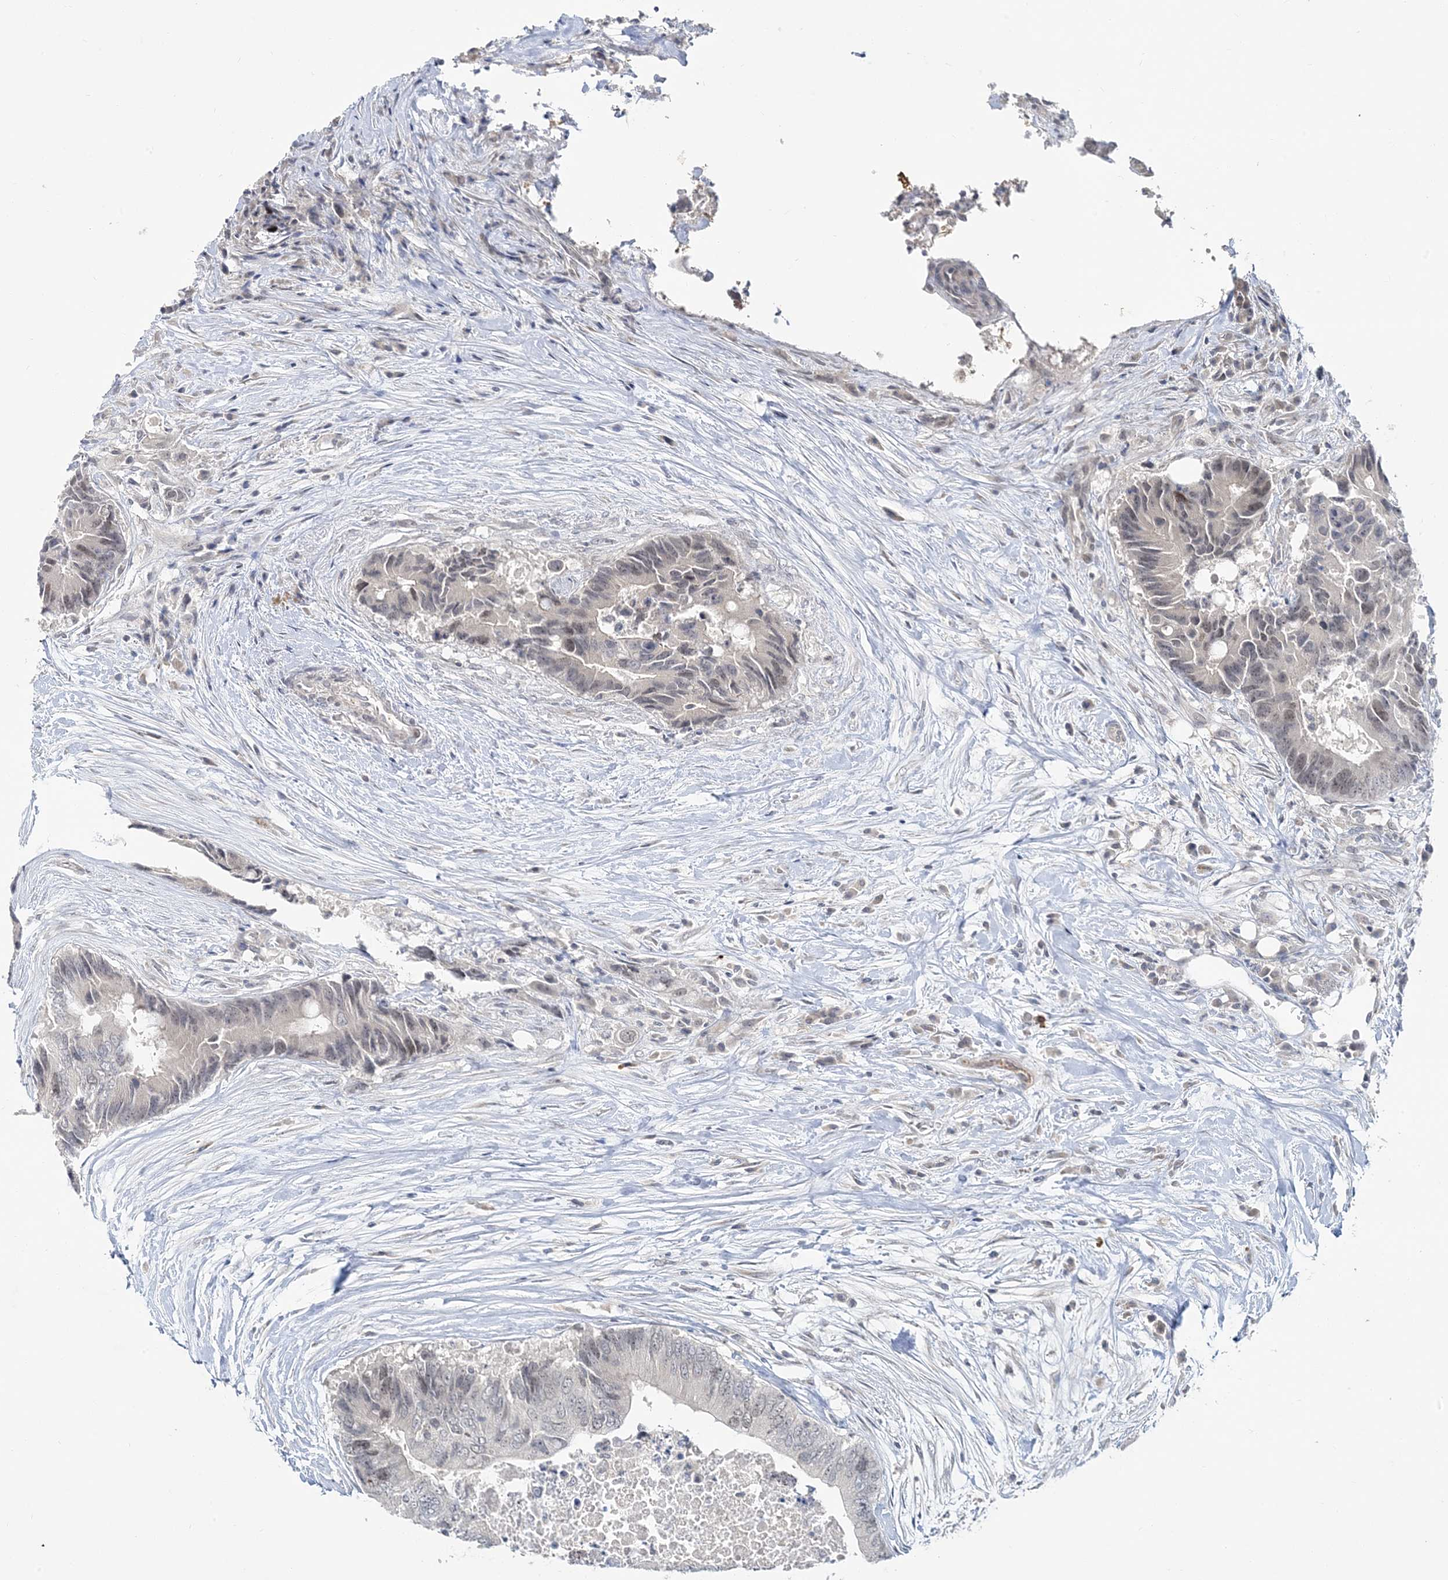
{"staining": {"intensity": "weak", "quantity": "<25%", "location": "nuclear"}, "tissue": "colorectal cancer", "cell_type": "Tumor cells", "image_type": "cancer", "snomed": [{"axis": "morphology", "description": "Adenocarcinoma, NOS"}, {"axis": "topography", "description": "Colon"}], "caption": "A photomicrograph of human colorectal cancer is negative for staining in tumor cells.", "gene": "LEXM", "patient": {"sex": "male", "age": 71}}